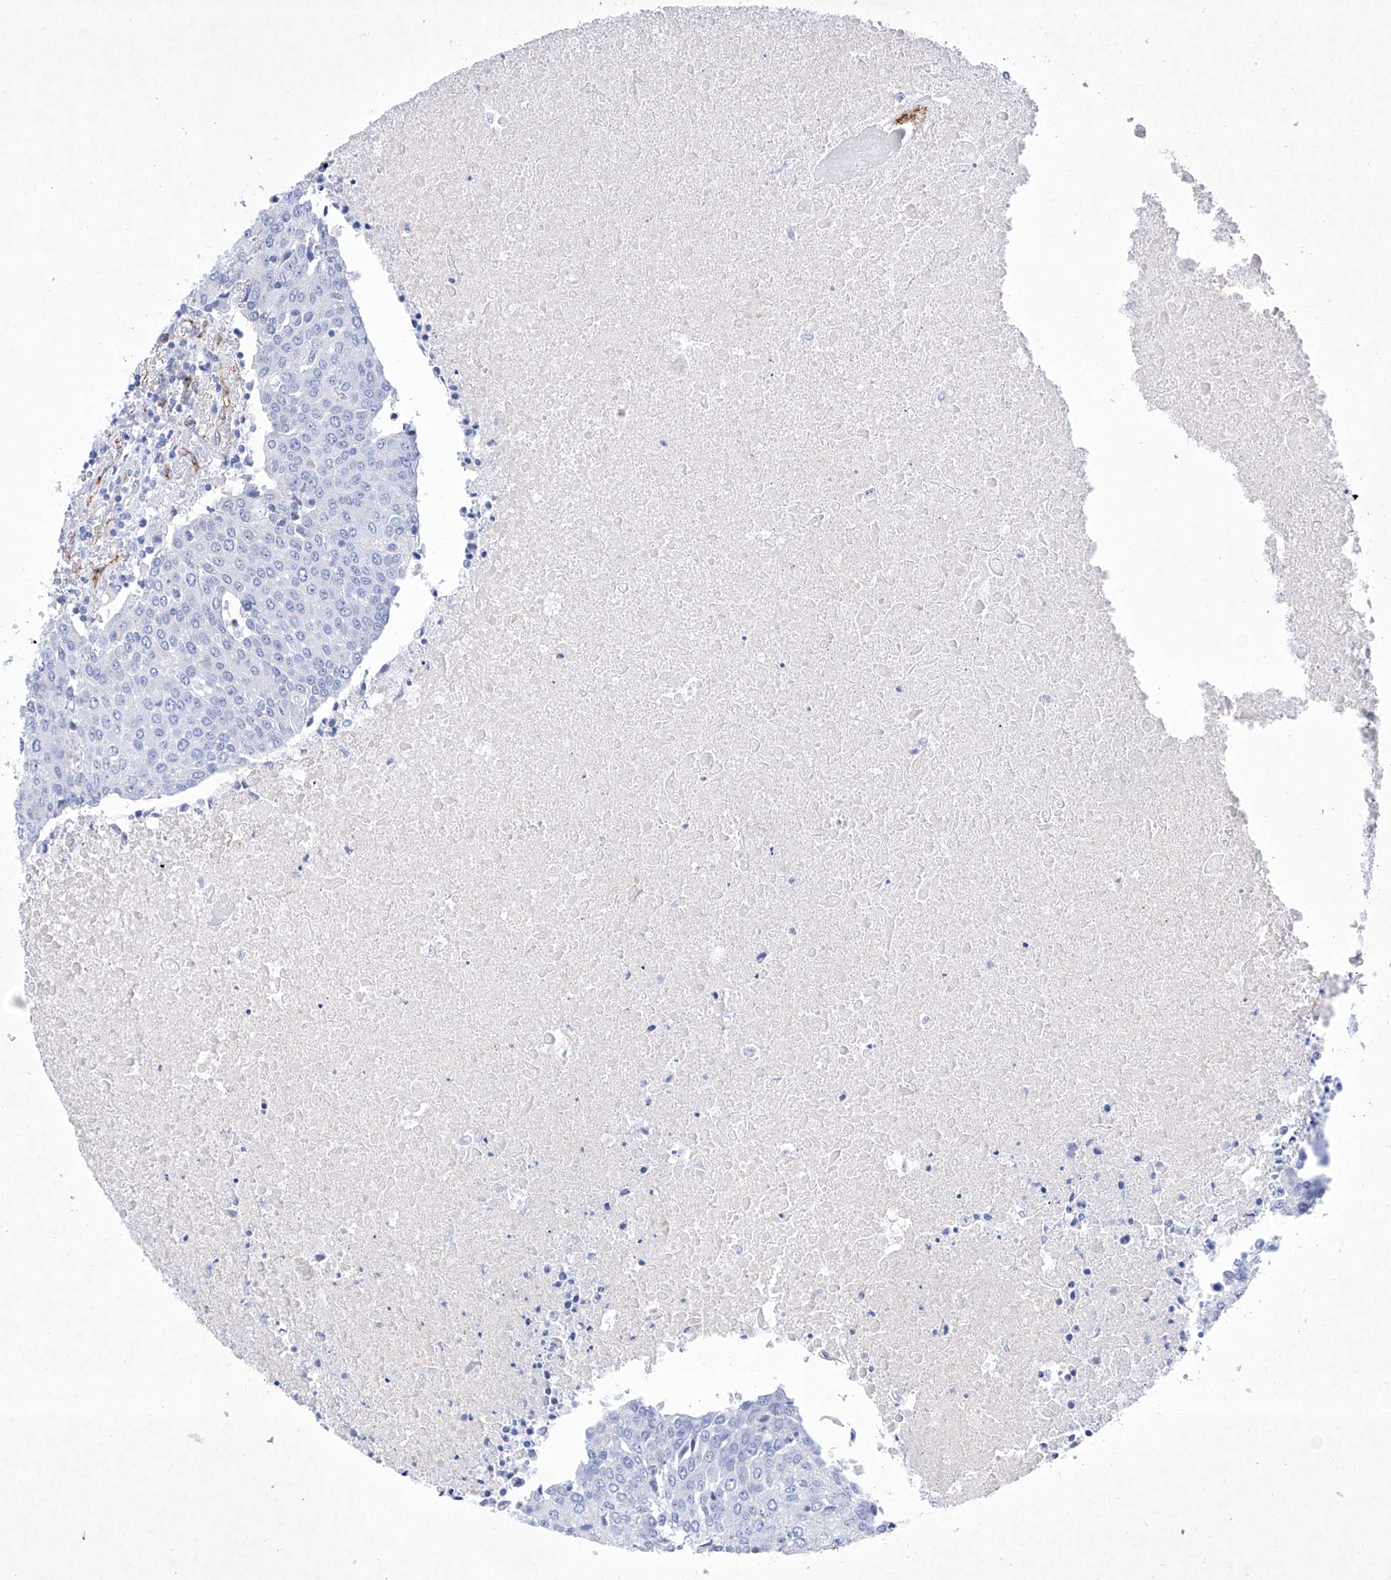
{"staining": {"intensity": "negative", "quantity": "none", "location": "none"}, "tissue": "urothelial cancer", "cell_type": "Tumor cells", "image_type": "cancer", "snomed": [{"axis": "morphology", "description": "Urothelial carcinoma, High grade"}, {"axis": "topography", "description": "Urinary bladder"}], "caption": "DAB (3,3'-diaminobenzidine) immunohistochemical staining of human urothelial cancer shows no significant staining in tumor cells.", "gene": "ETV7", "patient": {"sex": "female", "age": 85}}